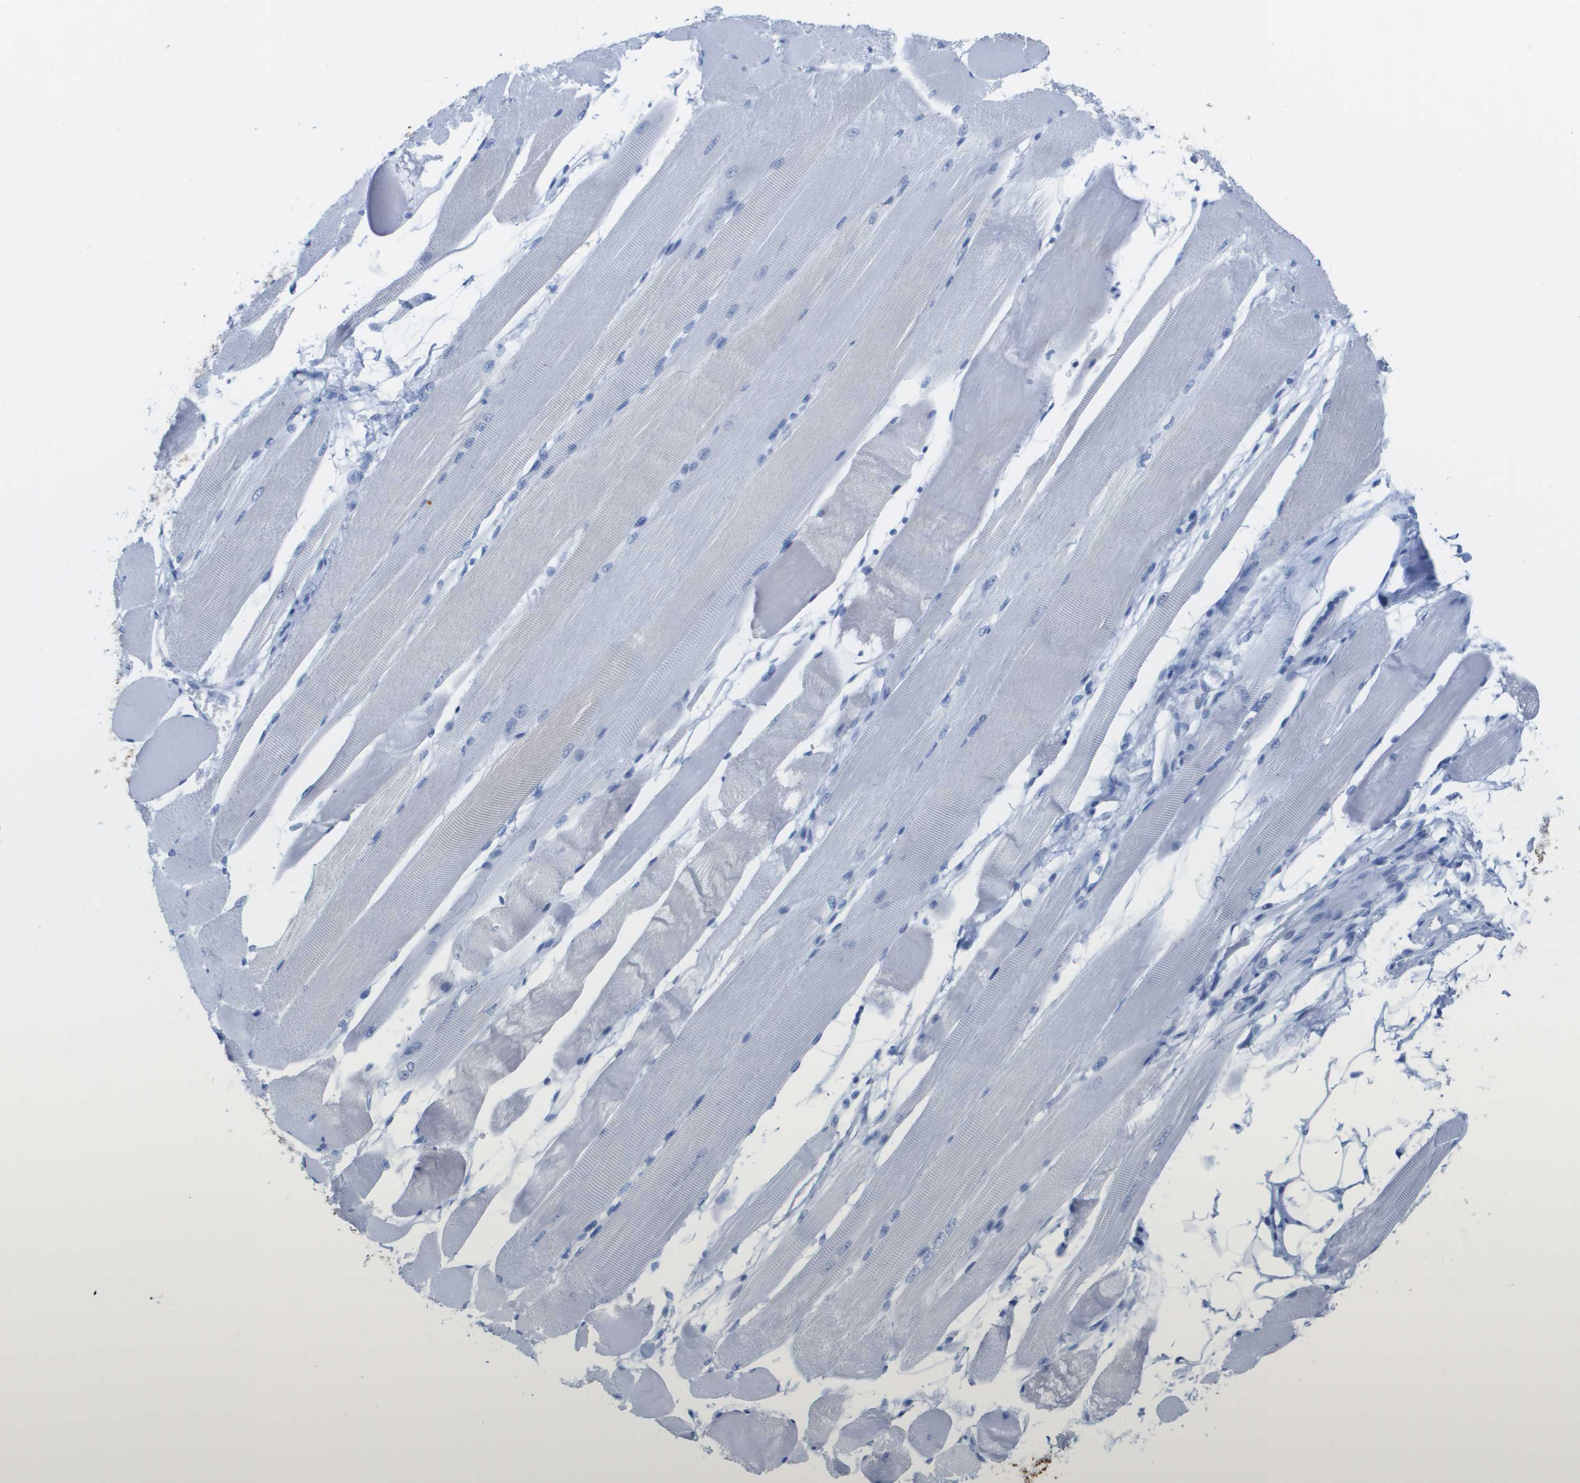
{"staining": {"intensity": "negative", "quantity": "none", "location": "none"}, "tissue": "skeletal muscle", "cell_type": "Myocytes", "image_type": "normal", "snomed": [{"axis": "morphology", "description": "Normal tissue, NOS"}, {"axis": "topography", "description": "Skeletal muscle"}, {"axis": "topography", "description": "Peripheral nerve tissue"}], "caption": "Immunohistochemistry (IHC) of unremarkable skeletal muscle reveals no staining in myocytes. (DAB immunohistochemistry, high magnification).", "gene": "KCNA3", "patient": {"sex": "female", "age": 84}}